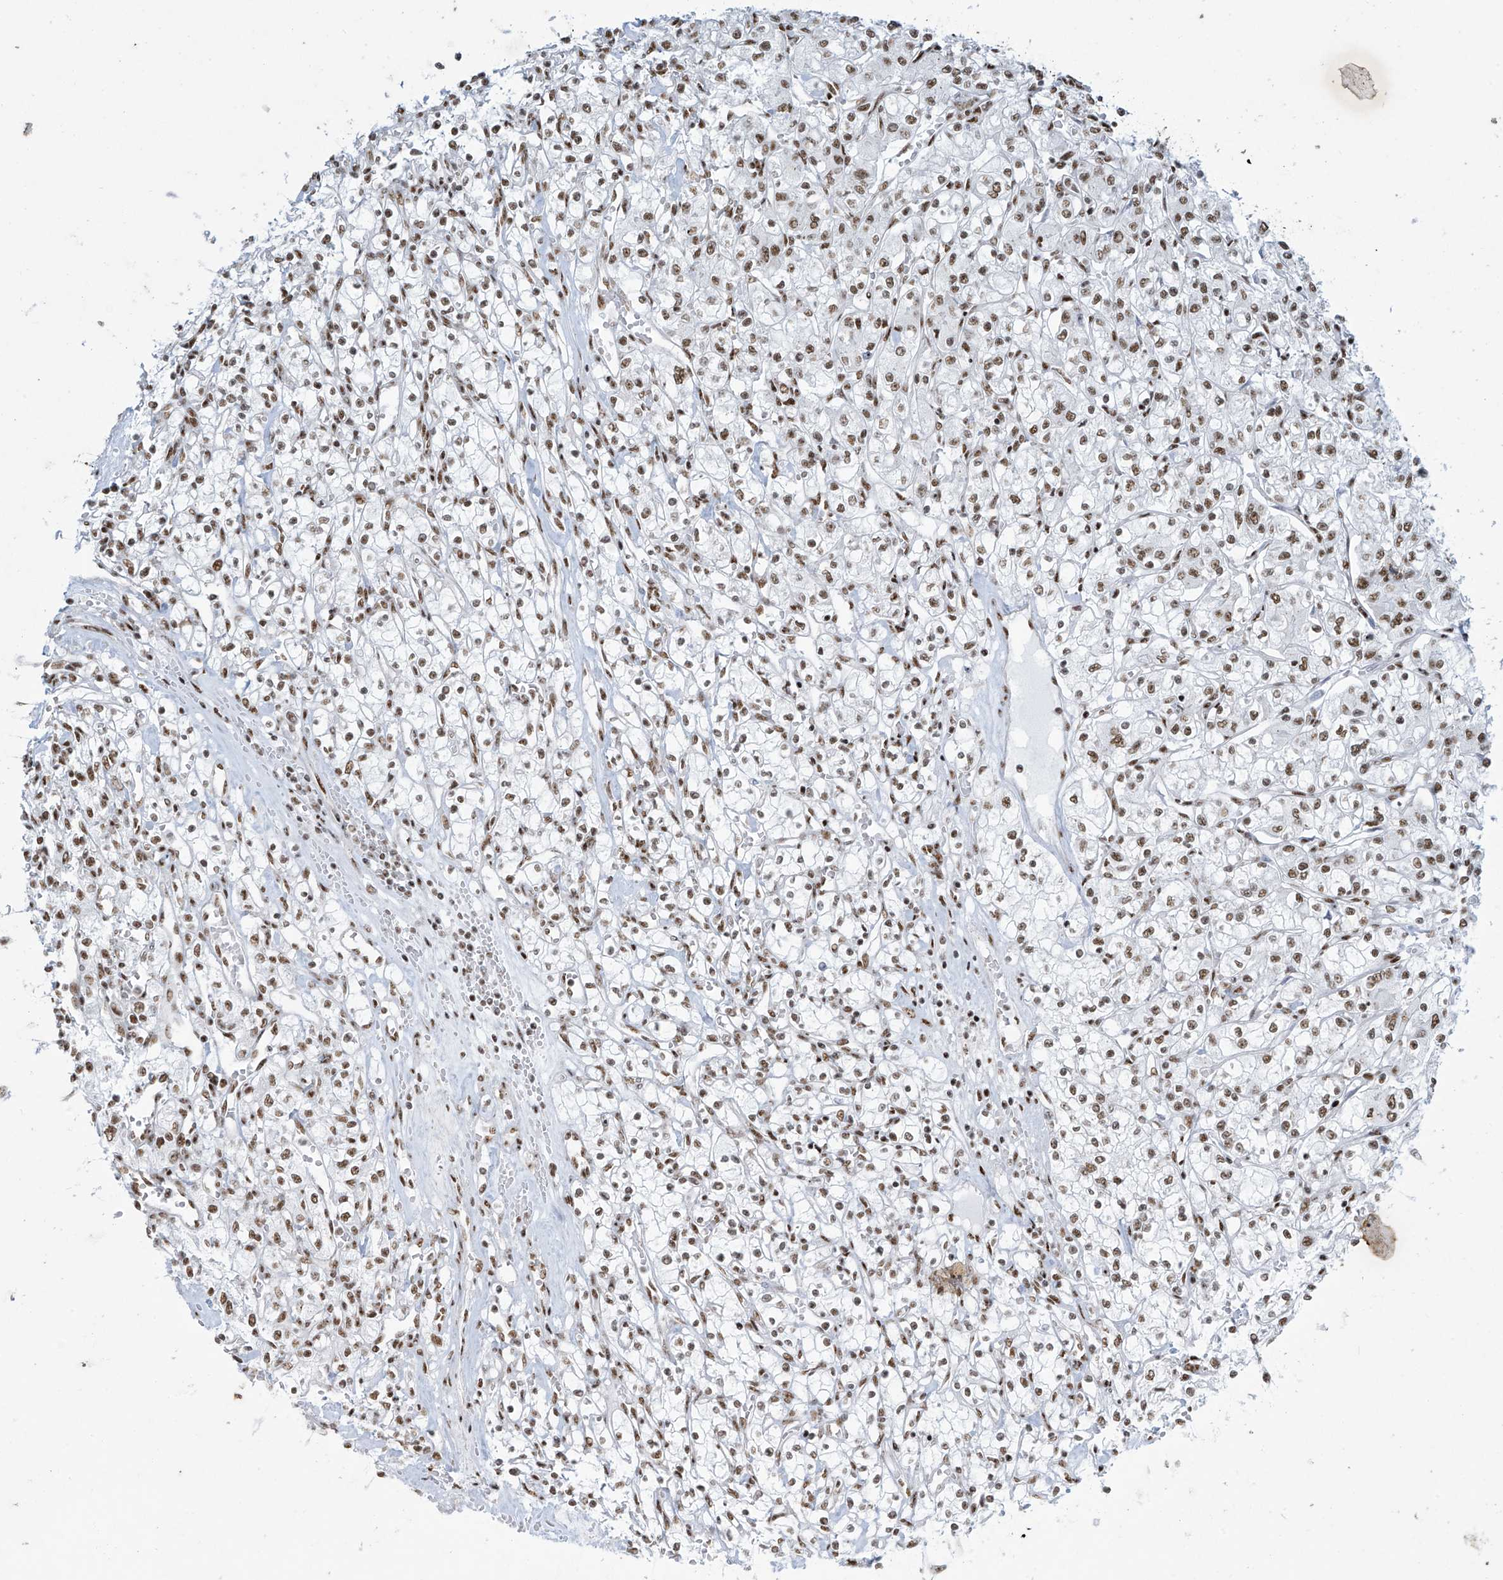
{"staining": {"intensity": "moderate", "quantity": ">75%", "location": "nuclear"}, "tissue": "renal cancer", "cell_type": "Tumor cells", "image_type": "cancer", "snomed": [{"axis": "morphology", "description": "Adenocarcinoma, NOS"}, {"axis": "topography", "description": "Kidney"}], "caption": "Immunohistochemical staining of adenocarcinoma (renal) demonstrates moderate nuclear protein staining in approximately >75% of tumor cells.", "gene": "MS4A6A", "patient": {"sex": "female", "age": 59}}